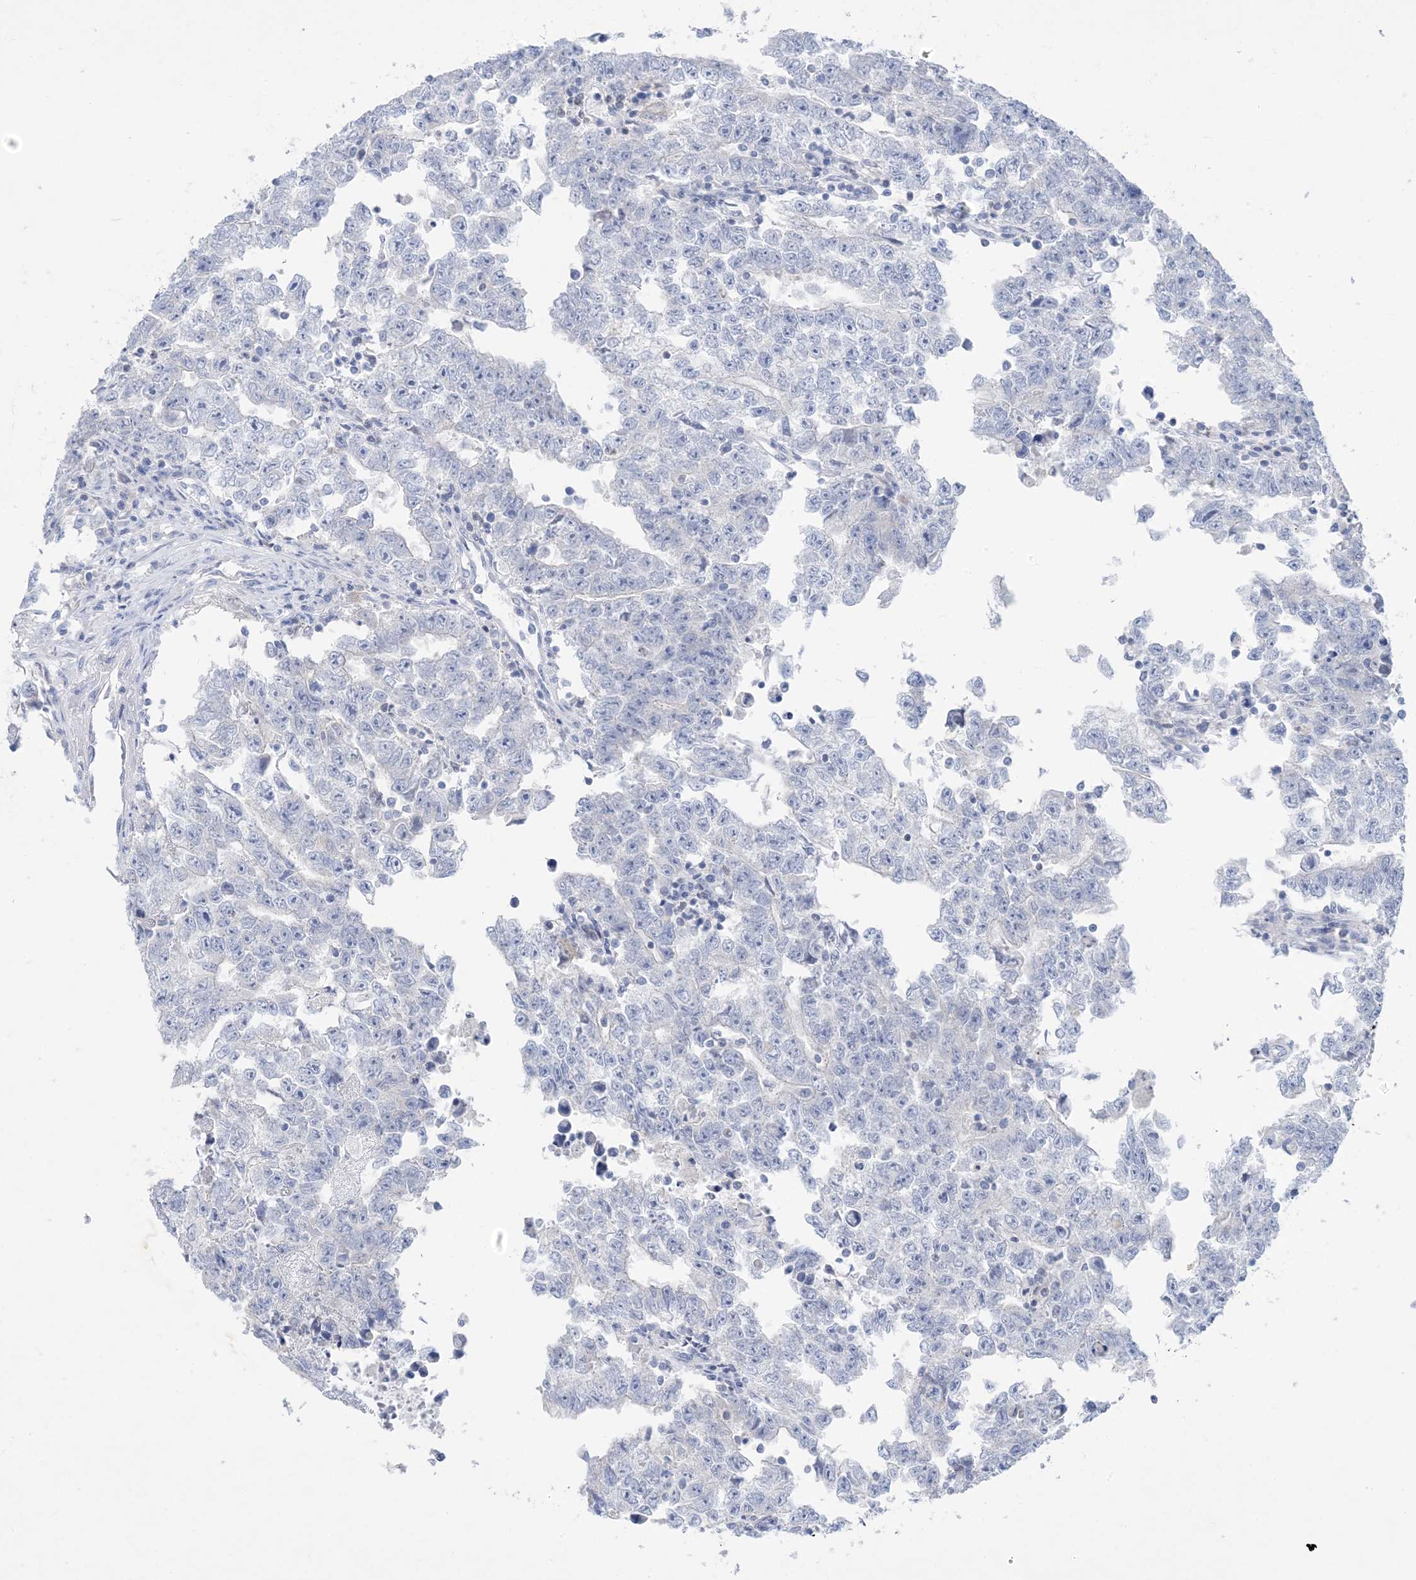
{"staining": {"intensity": "negative", "quantity": "none", "location": "none"}, "tissue": "testis cancer", "cell_type": "Tumor cells", "image_type": "cancer", "snomed": [{"axis": "morphology", "description": "Carcinoma, Embryonal, NOS"}, {"axis": "topography", "description": "Testis"}], "caption": "Immunohistochemistry micrograph of neoplastic tissue: testis cancer (embryonal carcinoma) stained with DAB shows no significant protein positivity in tumor cells. The staining is performed using DAB (3,3'-diaminobenzidine) brown chromogen with nuclei counter-stained in using hematoxylin.", "gene": "SH3YL1", "patient": {"sex": "male", "age": 25}}